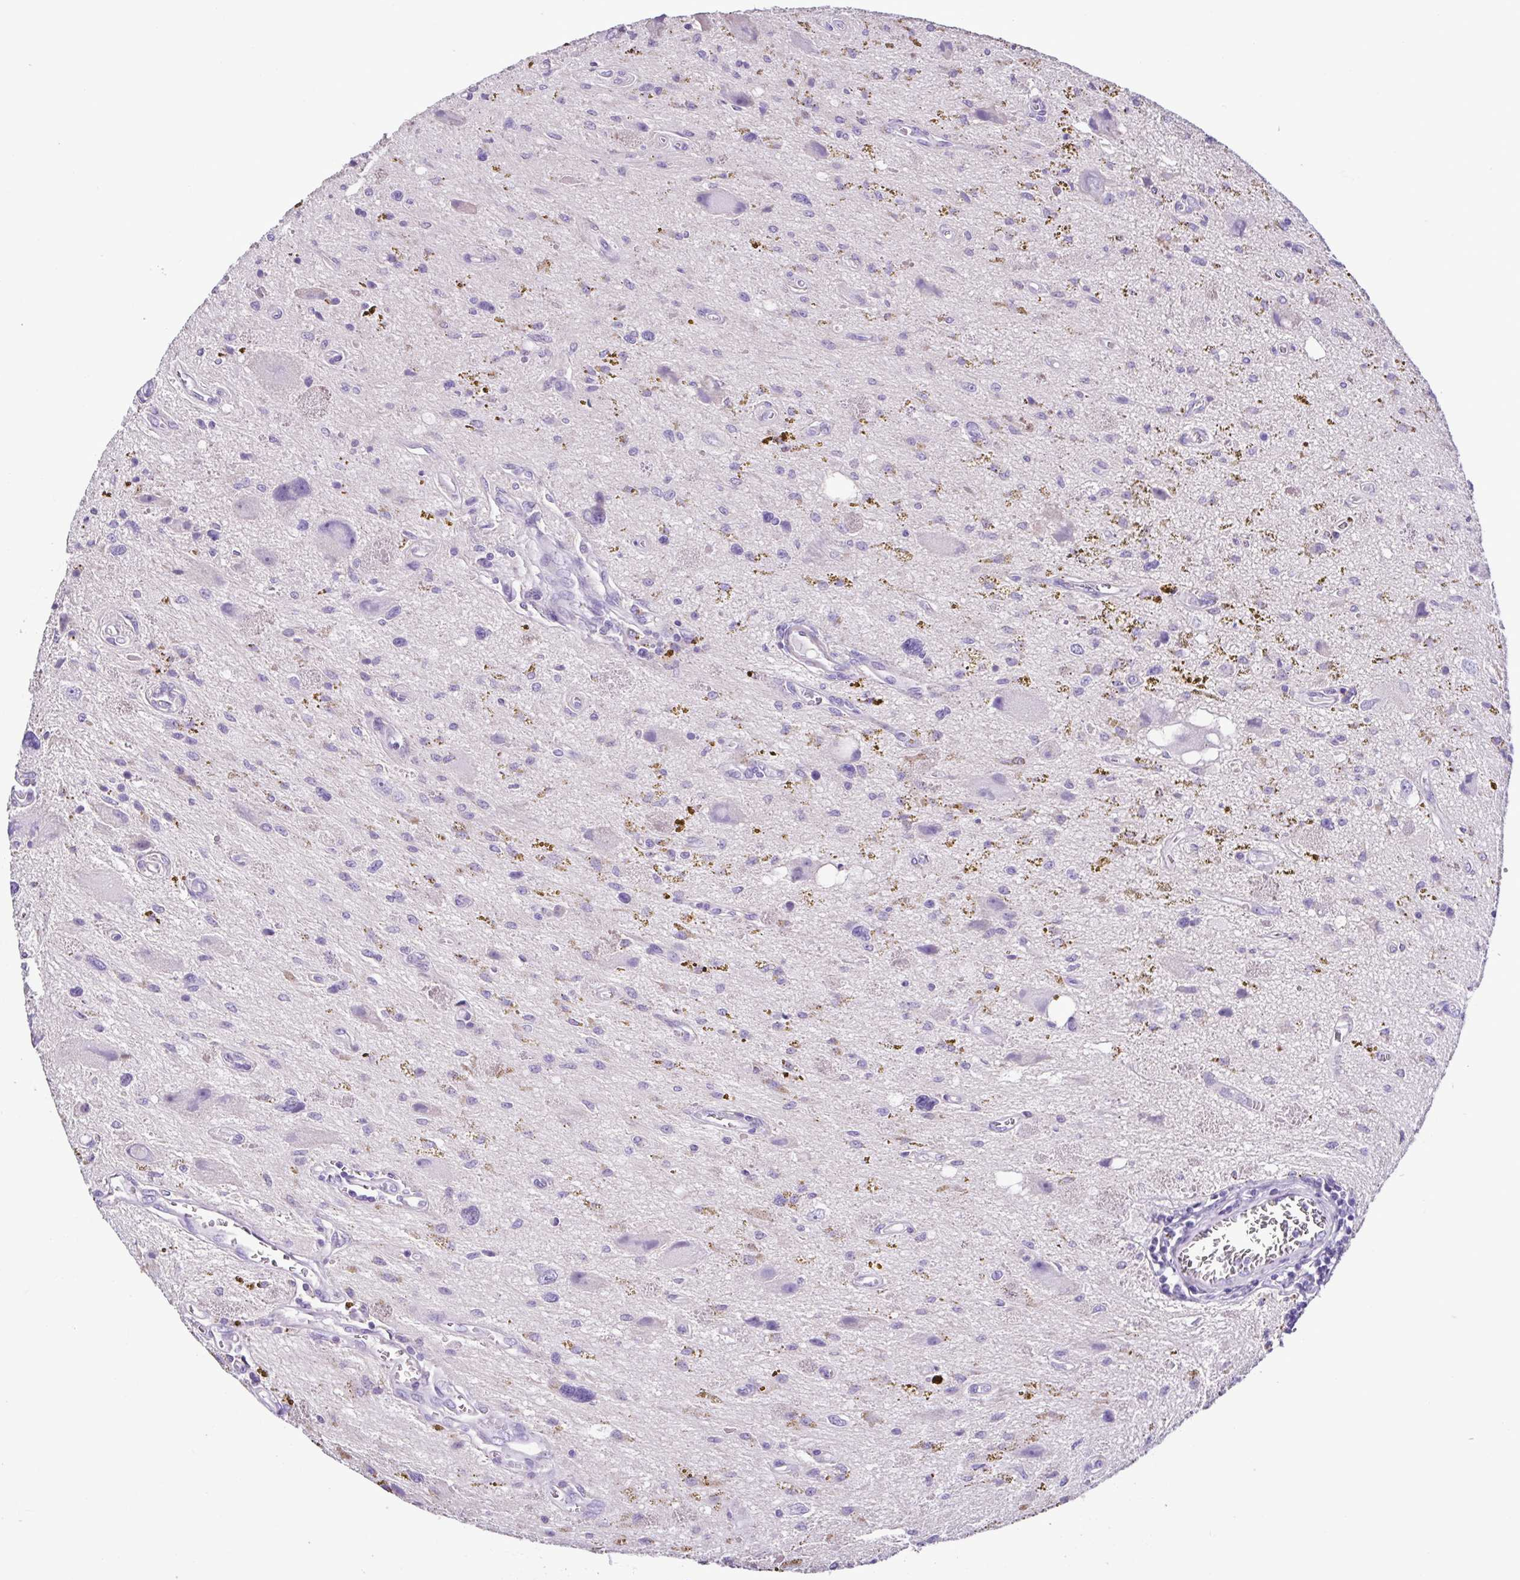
{"staining": {"intensity": "negative", "quantity": "none", "location": "none"}, "tissue": "glioma", "cell_type": "Tumor cells", "image_type": "cancer", "snomed": [{"axis": "morphology", "description": "Glioma, malignant, Low grade"}, {"axis": "topography", "description": "Cerebellum"}], "caption": "Protein analysis of malignant glioma (low-grade) demonstrates no significant positivity in tumor cells. The staining was performed using DAB to visualize the protein expression in brown, while the nuclei were stained in blue with hematoxylin (Magnification: 20x).", "gene": "PLA2G4E", "patient": {"sex": "female", "age": 14}}